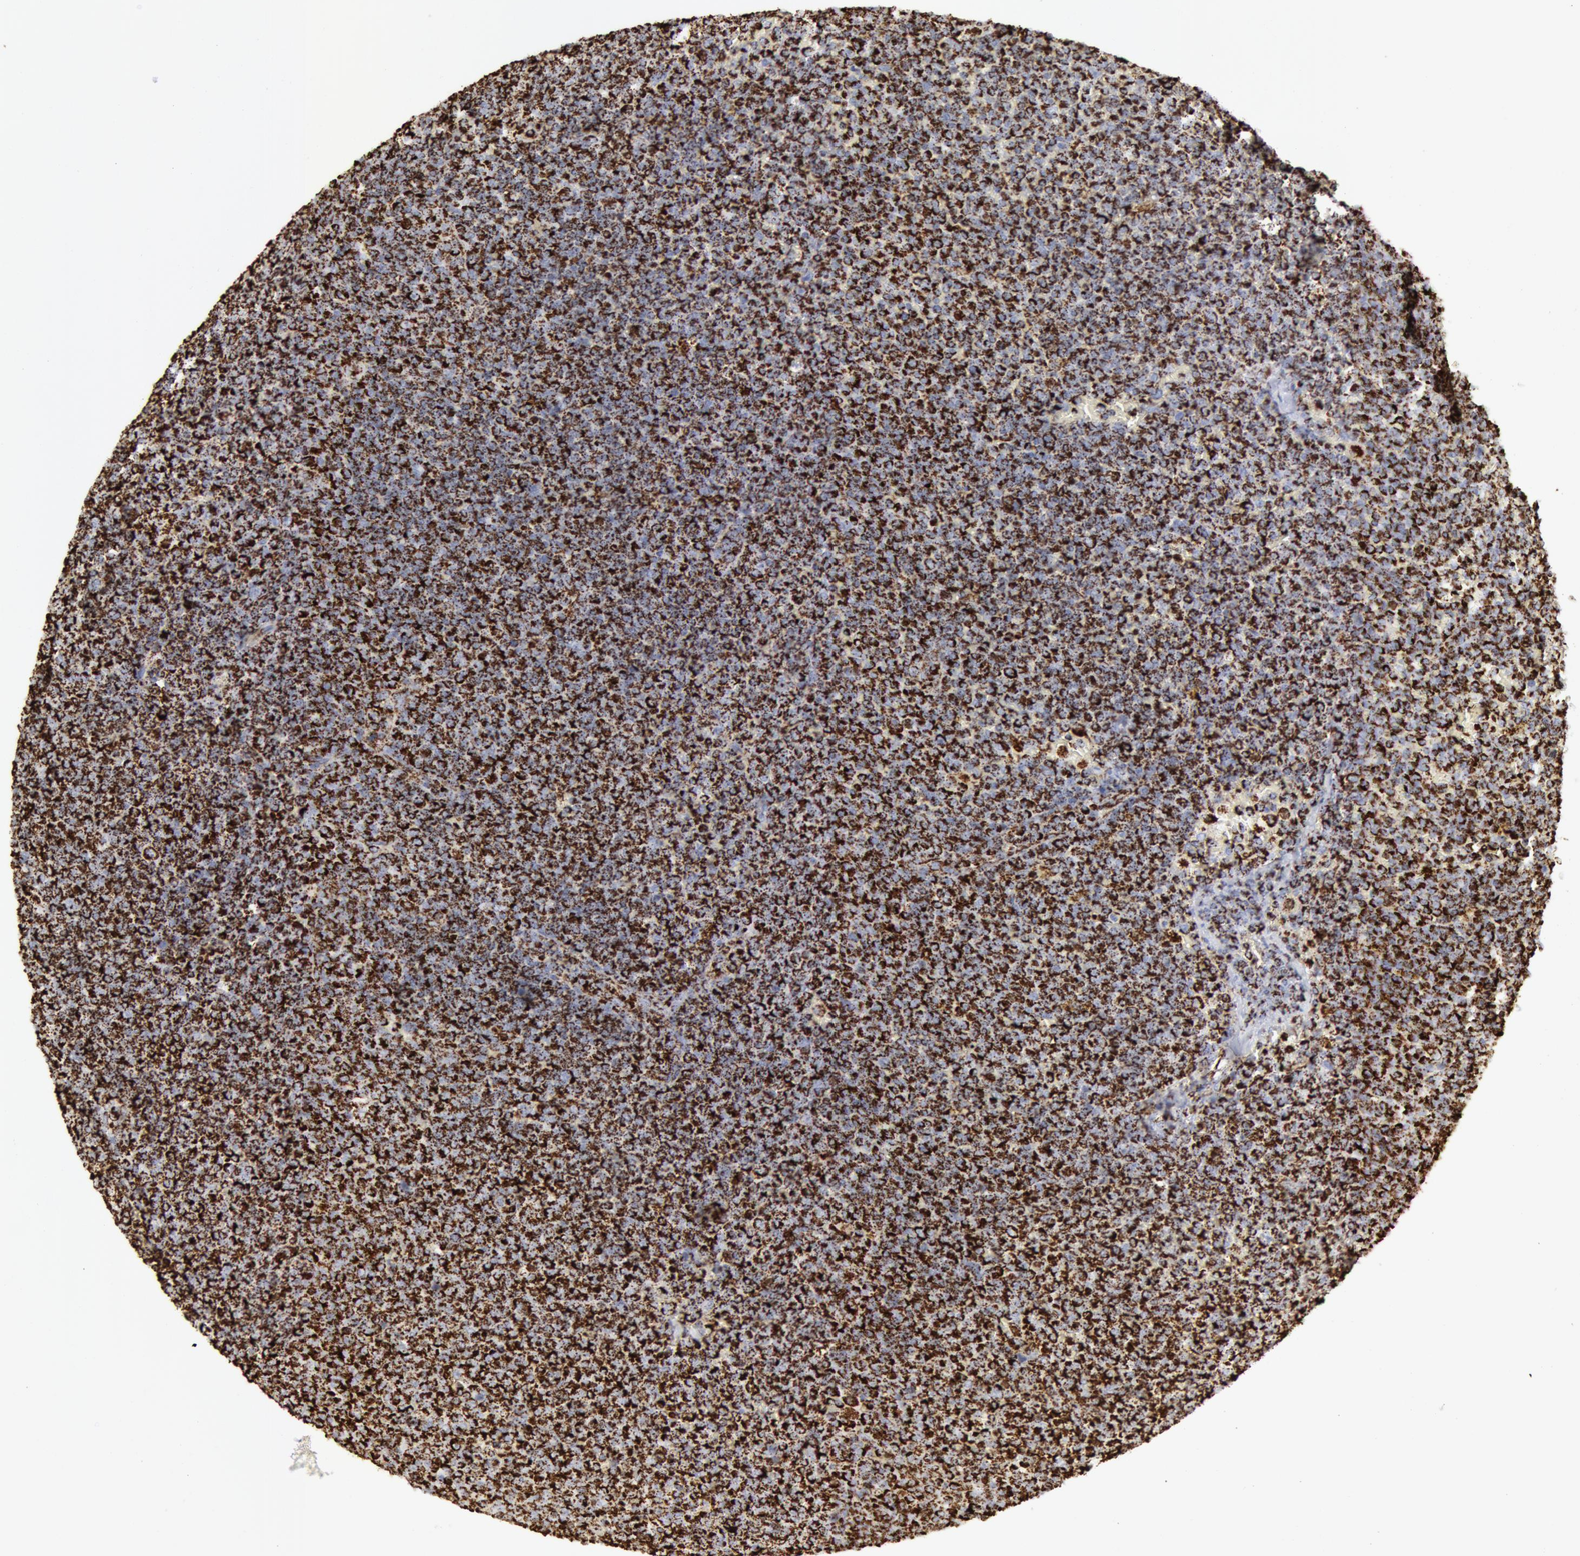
{"staining": {"intensity": "strong", "quantity": ">75%", "location": "cytoplasmic/membranous"}, "tissue": "lymphoma", "cell_type": "Tumor cells", "image_type": "cancer", "snomed": [{"axis": "morphology", "description": "Malignant lymphoma, non-Hodgkin's type, Low grade"}, {"axis": "topography", "description": "Lymph node"}], "caption": "Brown immunohistochemical staining in lymphoma reveals strong cytoplasmic/membranous expression in about >75% of tumor cells. The protein is shown in brown color, while the nuclei are stained blue.", "gene": "ATP5F1B", "patient": {"sex": "male", "age": 50}}